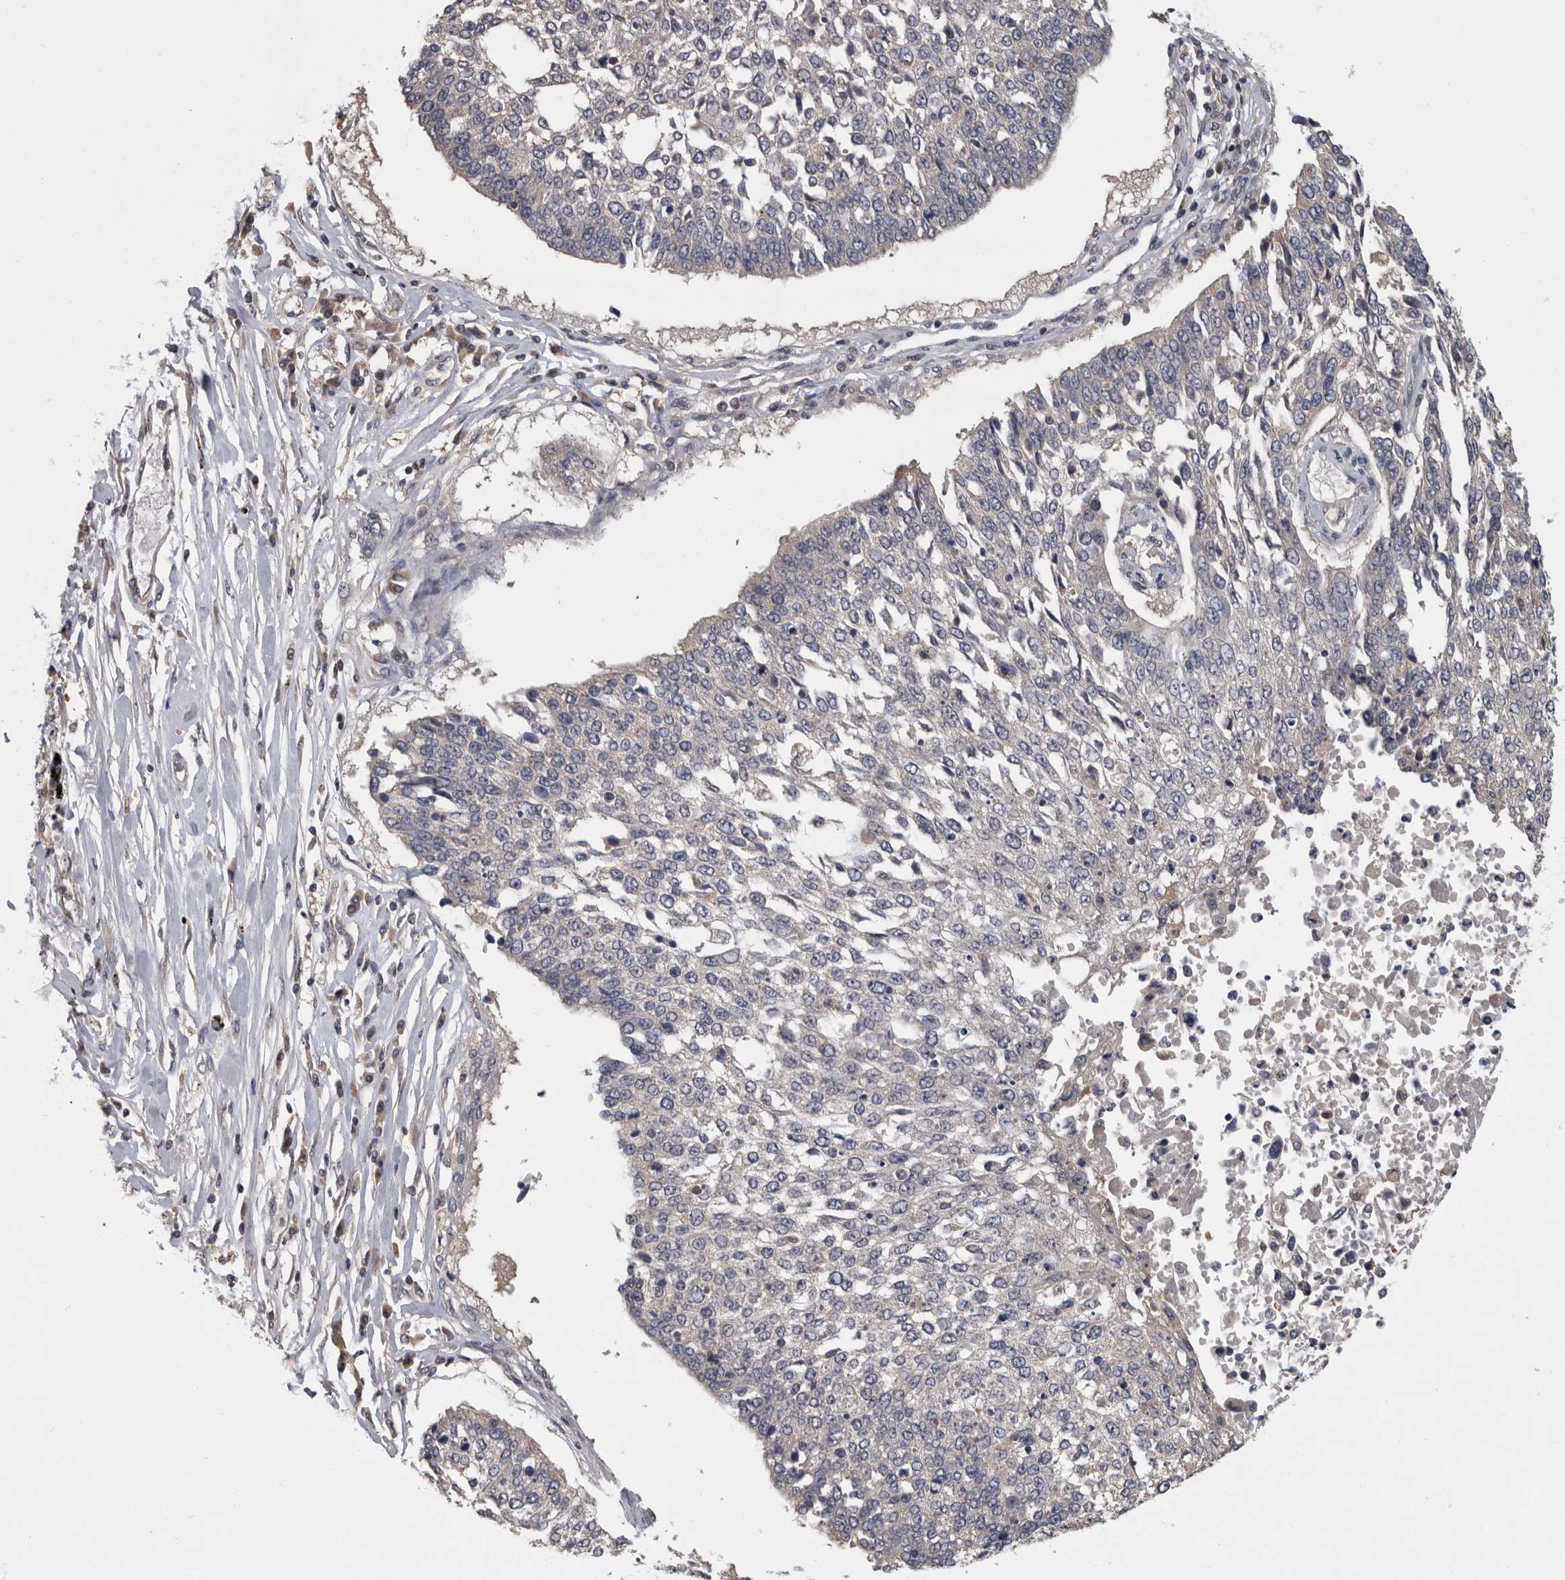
{"staining": {"intensity": "negative", "quantity": "none", "location": "none"}, "tissue": "lung cancer", "cell_type": "Tumor cells", "image_type": "cancer", "snomed": [{"axis": "morphology", "description": "Normal tissue, NOS"}, {"axis": "morphology", "description": "Squamous cell carcinoma, NOS"}, {"axis": "topography", "description": "Cartilage tissue"}, {"axis": "topography", "description": "Bronchus"}, {"axis": "topography", "description": "Lung"}, {"axis": "topography", "description": "Peripheral nerve tissue"}], "caption": "Squamous cell carcinoma (lung) was stained to show a protein in brown. There is no significant staining in tumor cells.", "gene": "APRT", "patient": {"sex": "female", "age": 49}}